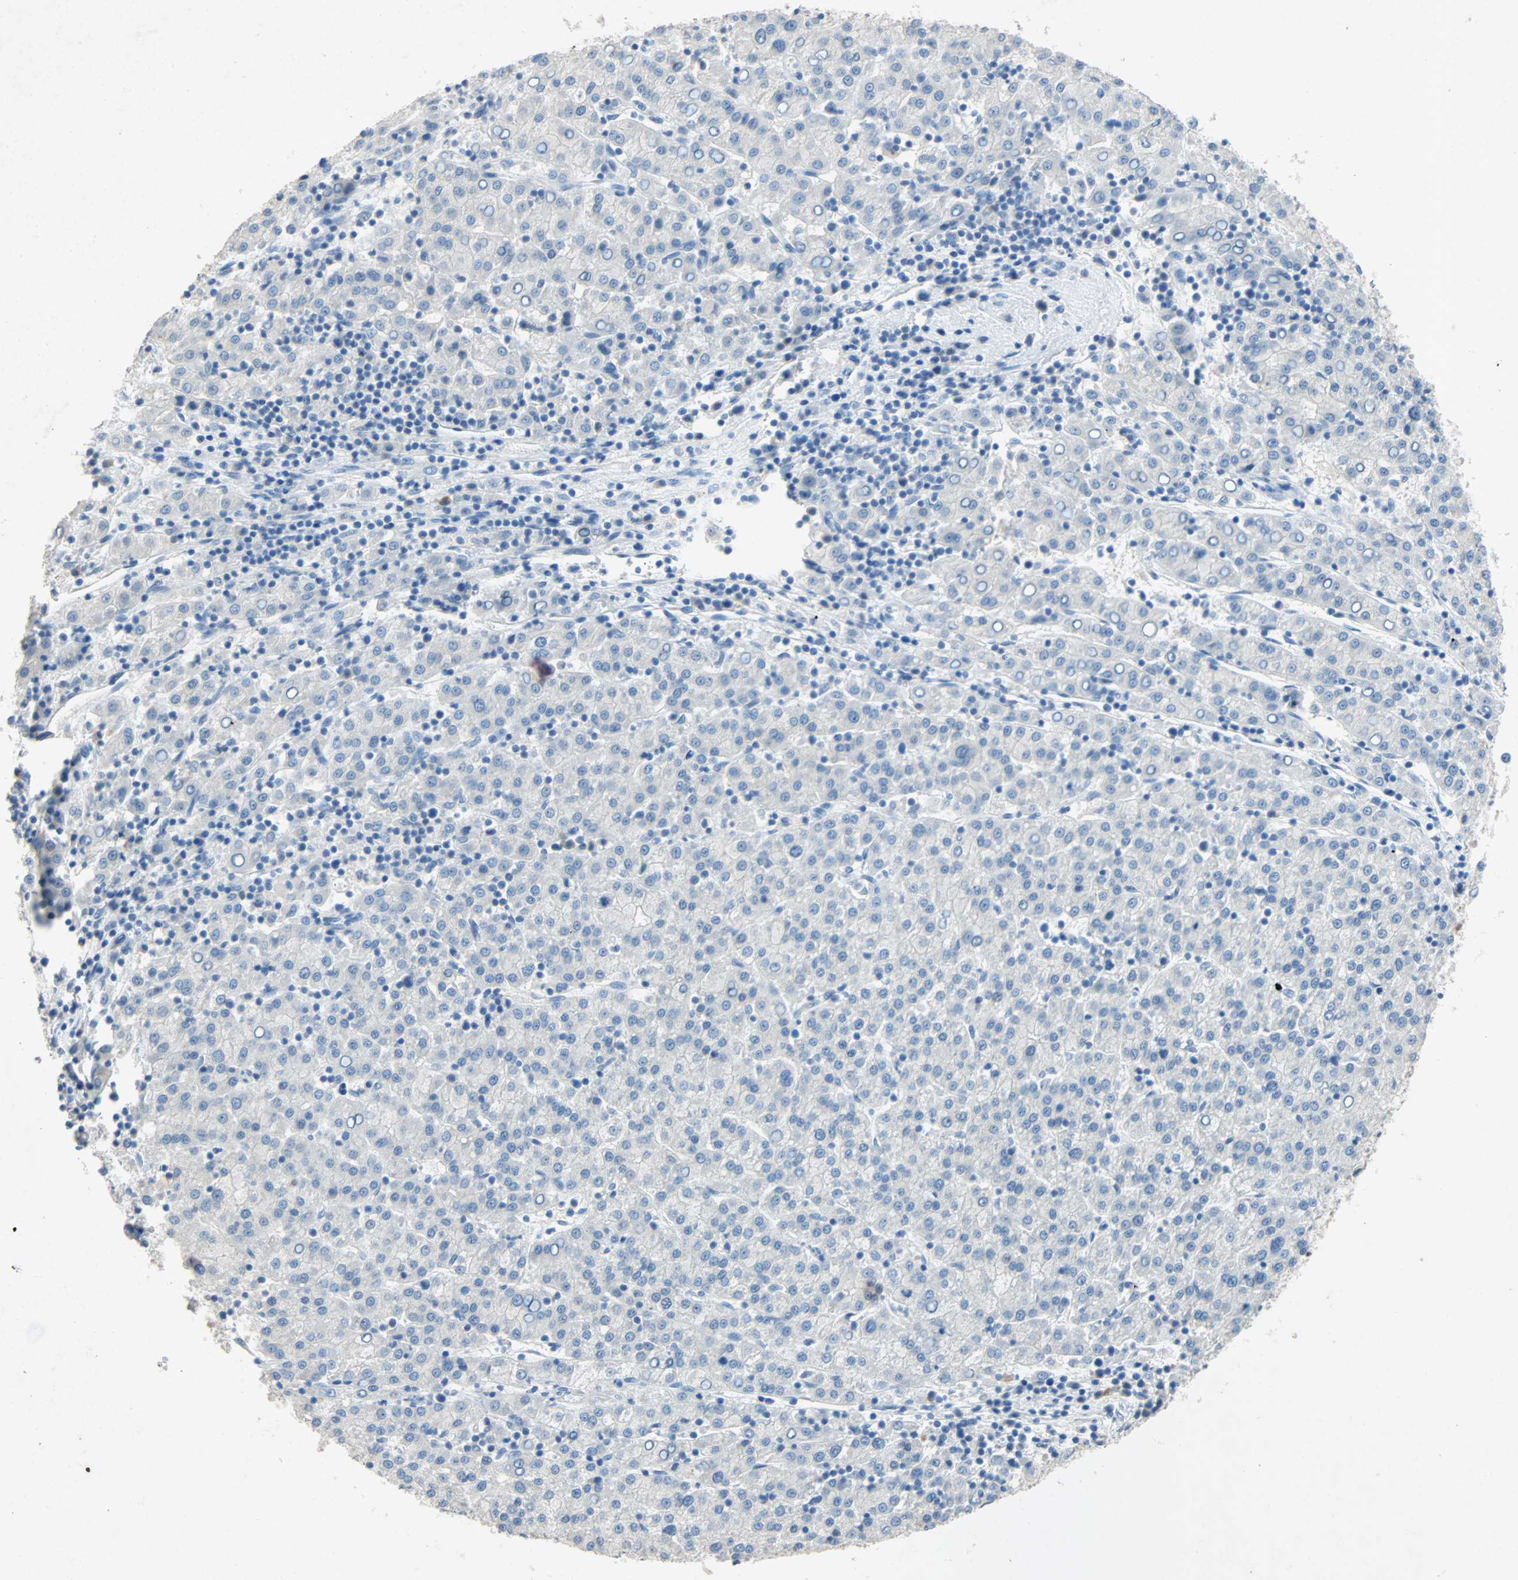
{"staining": {"intensity": "negative", "quantity": "none", "location": "none"}, "tissue": "liver cancer", "cell_type": "Tumor cells", "image_type": "cancer", "snomed": [{"axis": "morphology", "description": "Carcinoma, Hepatocellular, NOS"}, {"axis": "topography", "description": "Liver"}], "caption": "Tumor cells show no significant staining in liver cancer (hepatocellular carcinoma).", "gene": "PCDHB2", "patient": {"sex": "female", "age": 58}}